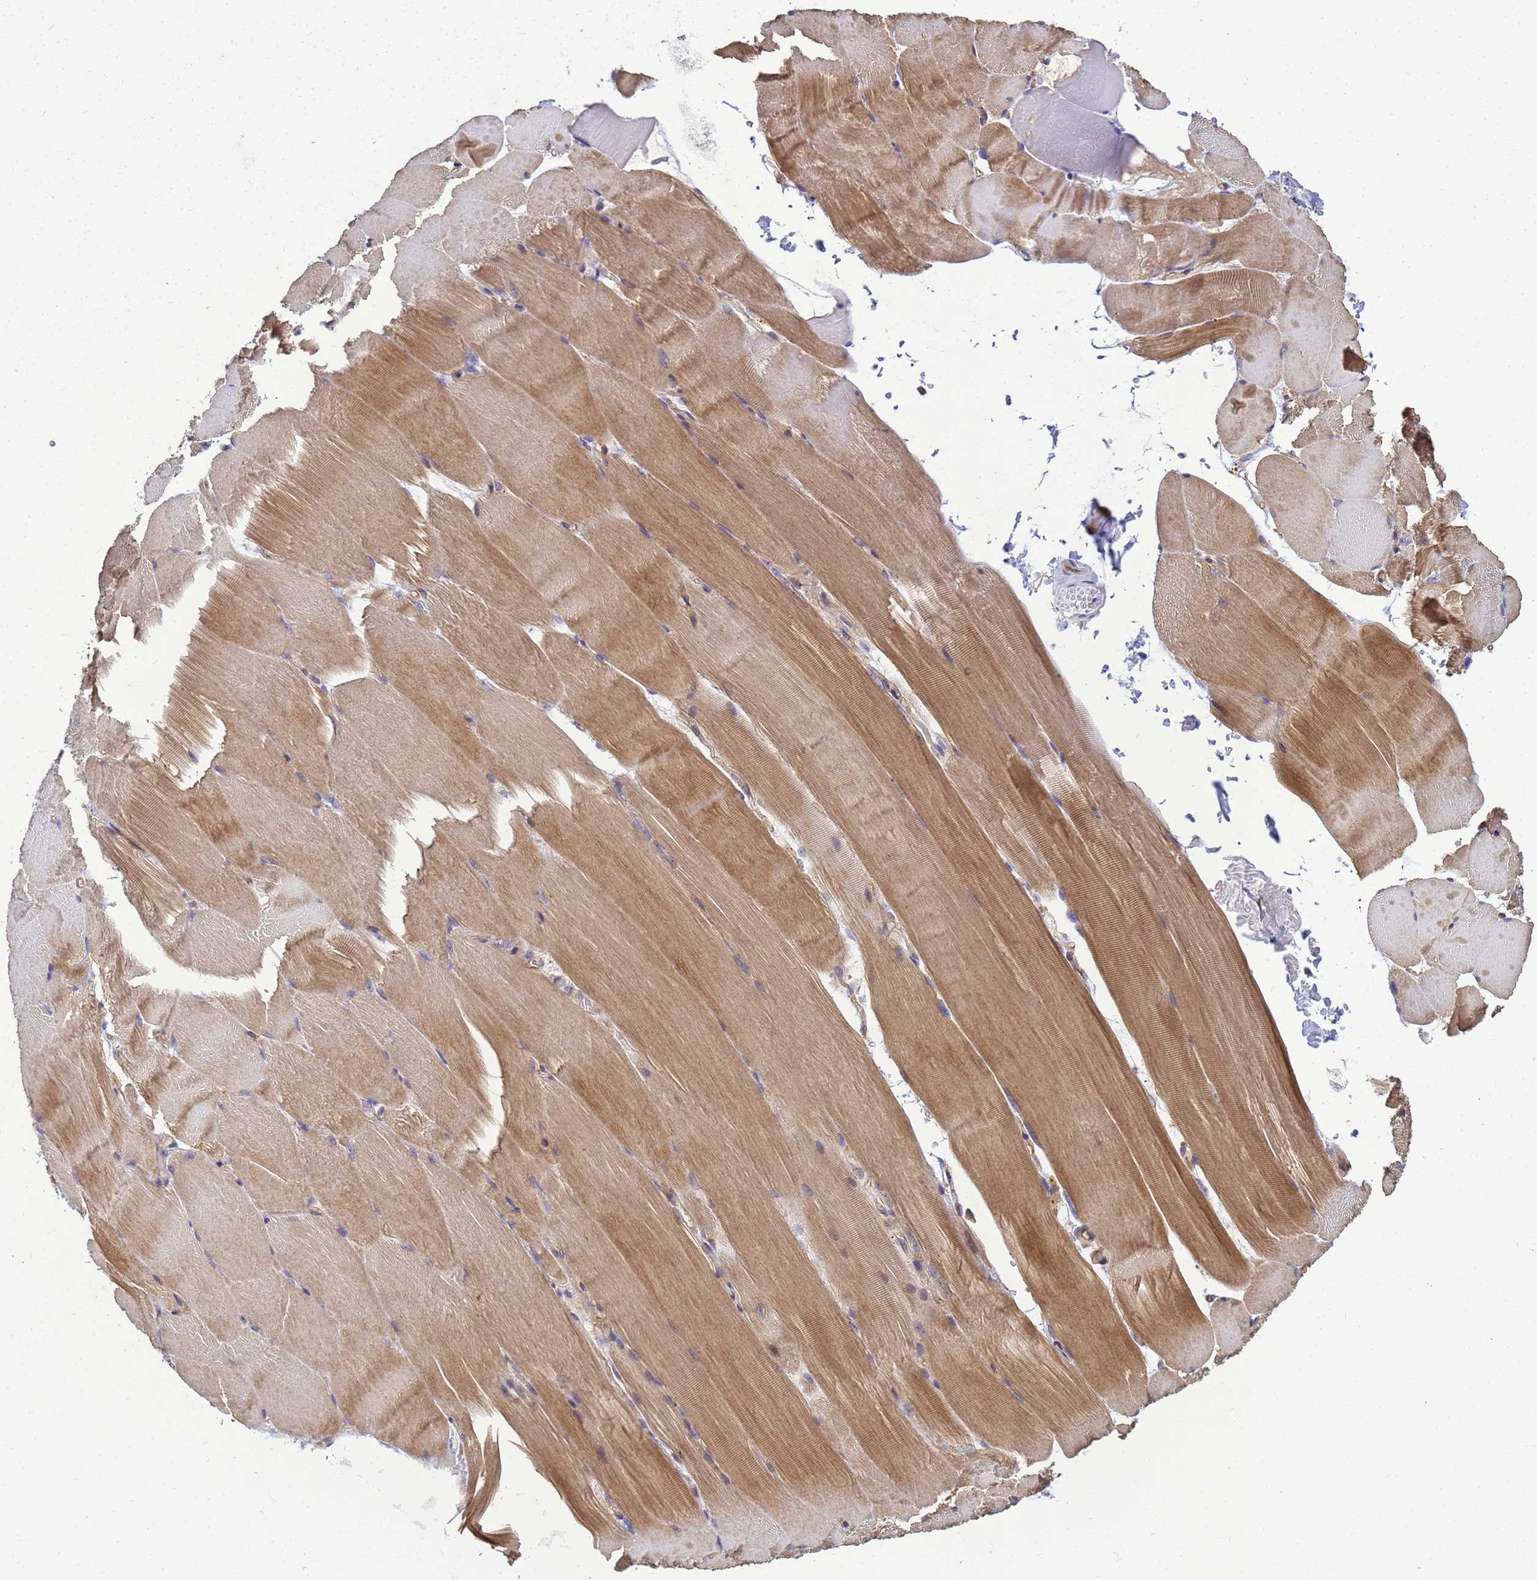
{"staining": {"intensity": "moderate", "quantity": ">75%", "location": "cytoplasmic/membranous"}, "tissue": "skeletal muscle", "cell_type": "Myocytes", "image_type": "normal", "snomed": [{"axis": "morphology", "description": "Normal tissue, NOS"}, {"axis": "topography", "description": "Skeletal muscle"}, {"axis": "topography", "description": "Parathyroid gland"}], "caption": "Skeletal muscle stained with IHC shows moderate cytoplasmic/membranous expression in about >75% of myocytes. The staining is performed using DAB (3,3'-diaminobenzidine) brown chromogen to label protein expression. The nuclei are counter-stained blue using hematoxylin.", "gene": "BECN1", "patient": {"sex": "female", "age": 37}}